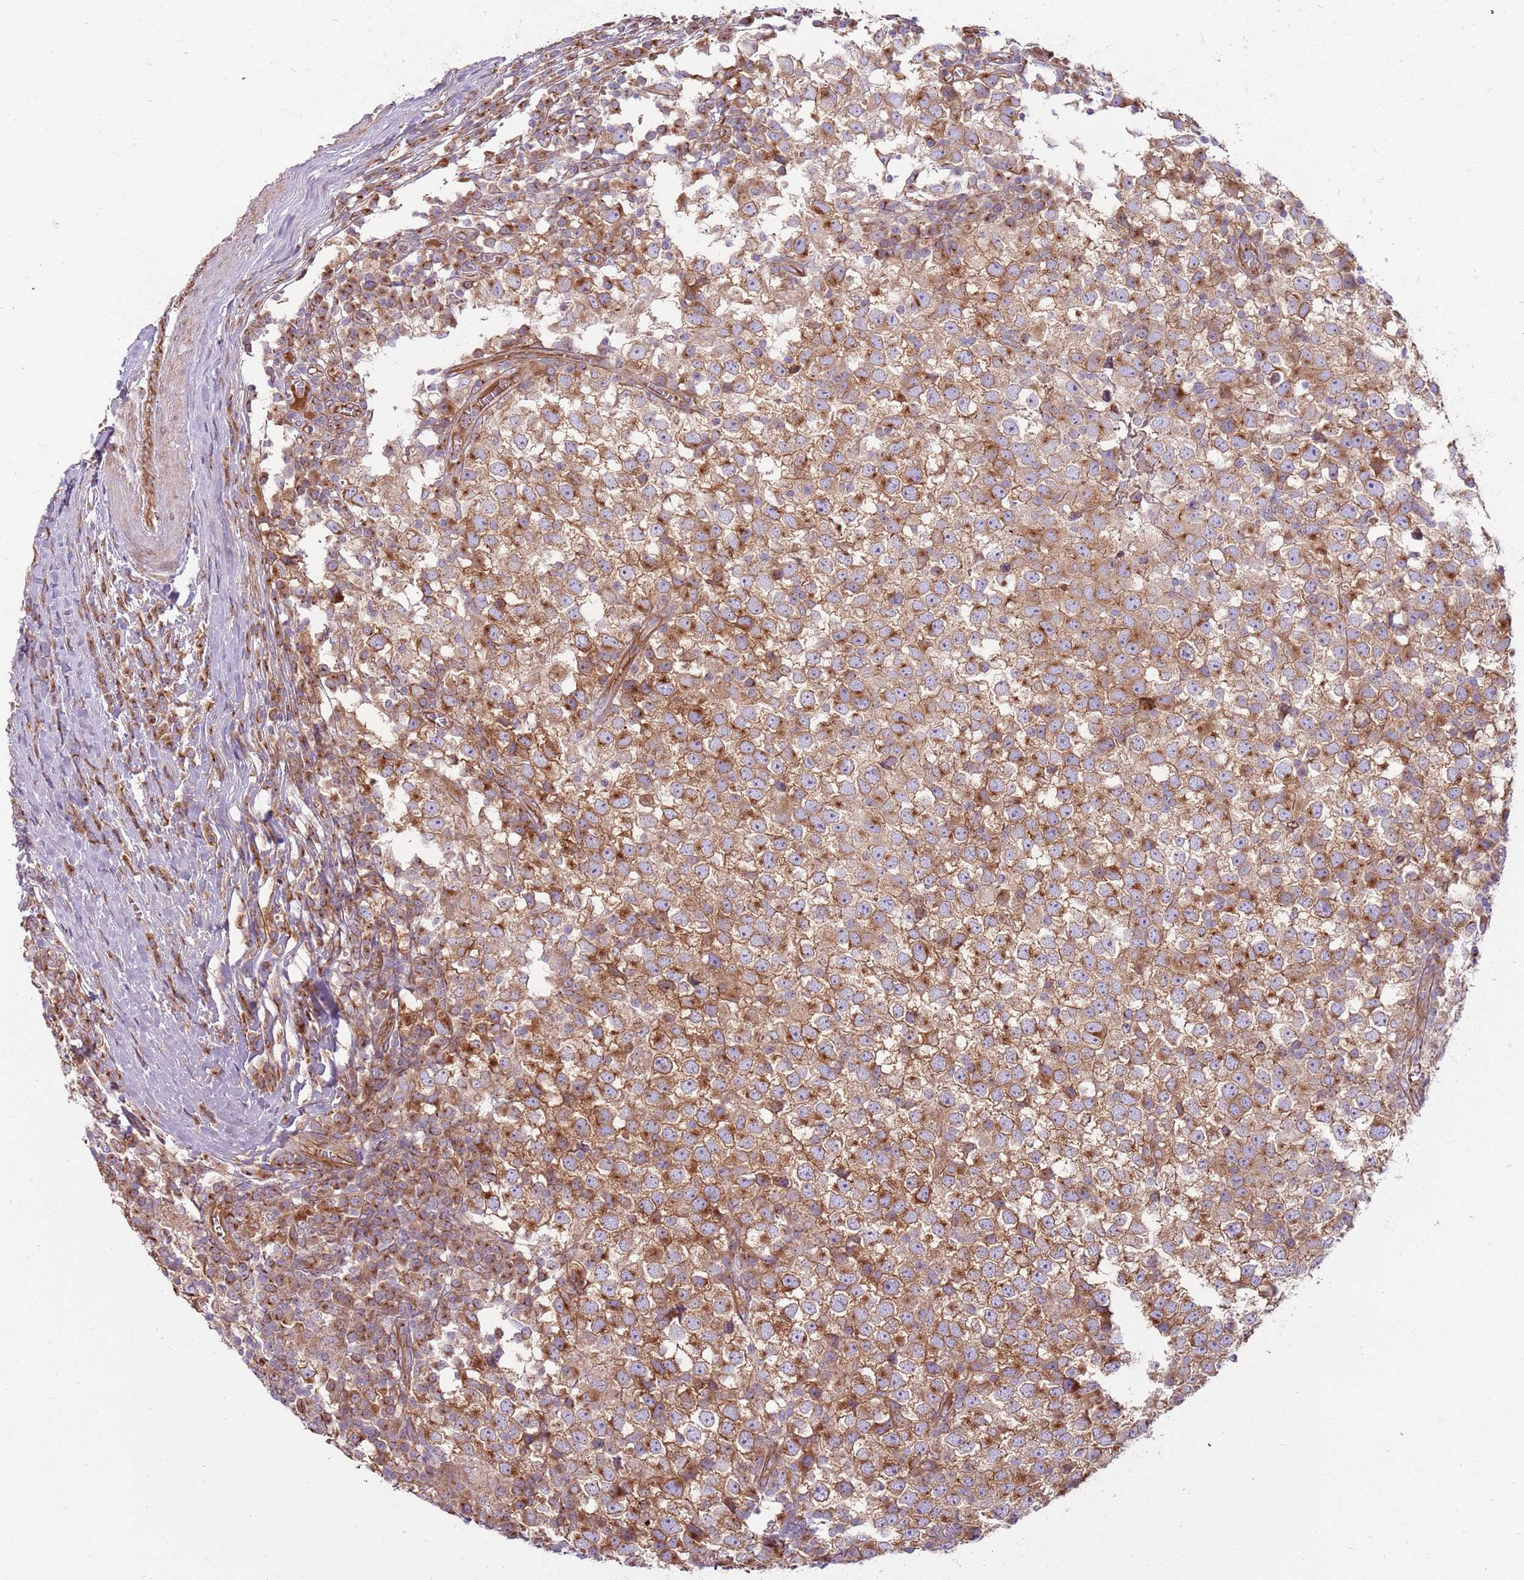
{"staining": {"intensity": "moderate", "quantity": ">75%", "location": "cytoplasmic/membranous"}, "tissue": "testis cancer", "cell_type": "Tumor cells", "image_type": "cancer", "snomed": [{"axis": "morphology", "description": "Seminoma, NOS"}, {"axis": "topography", "description": "Testis"}], "caption": "Immunohistochemistry (DAB) staining of testis cancer (seminoma) displays moderate cytoplasmic/membranous protein positivity in about >75% of tumor cells.", "gene": "EMC1", "patient": {"sex": "male", "age": 65}}